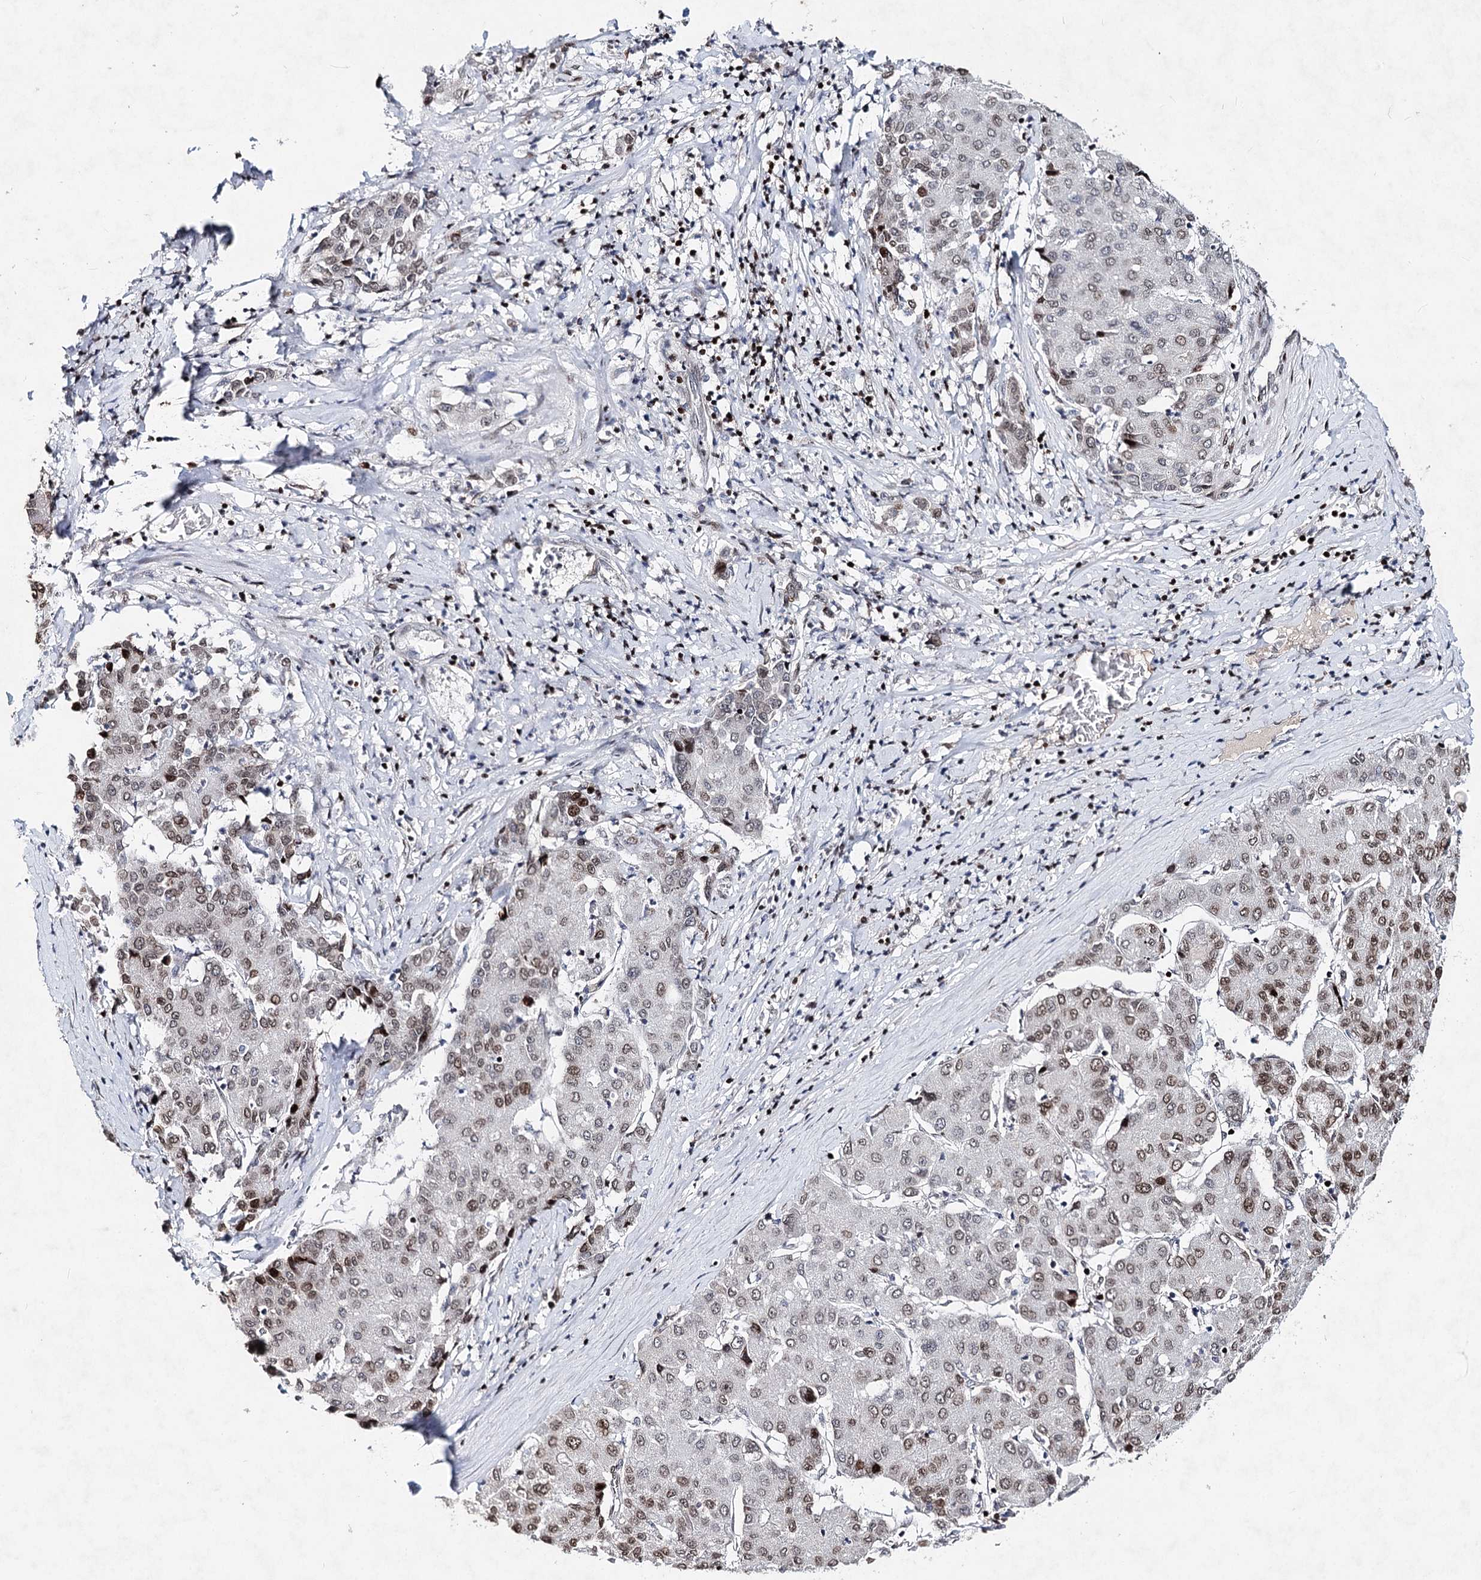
{"staining": {"intensity": "moderate", "quantity": "25%-75%", "location": "nuclear"}, "tissue": "liver cancer", "cell_type": "Tumor cells", "image_type": "cancer", "snomed": [{"axis": "morphology", "description": "Carcinoma, Hepatocellular, NOS"}, {"axis": "topography", "description": "Liver"}], "caption": "Moderate nuclear protein positivity is seen in about 25%-75% of tumor cells in liver cancer.", "gene": "FRMD4A", "patient": {"sex": "male", "age": 65}}